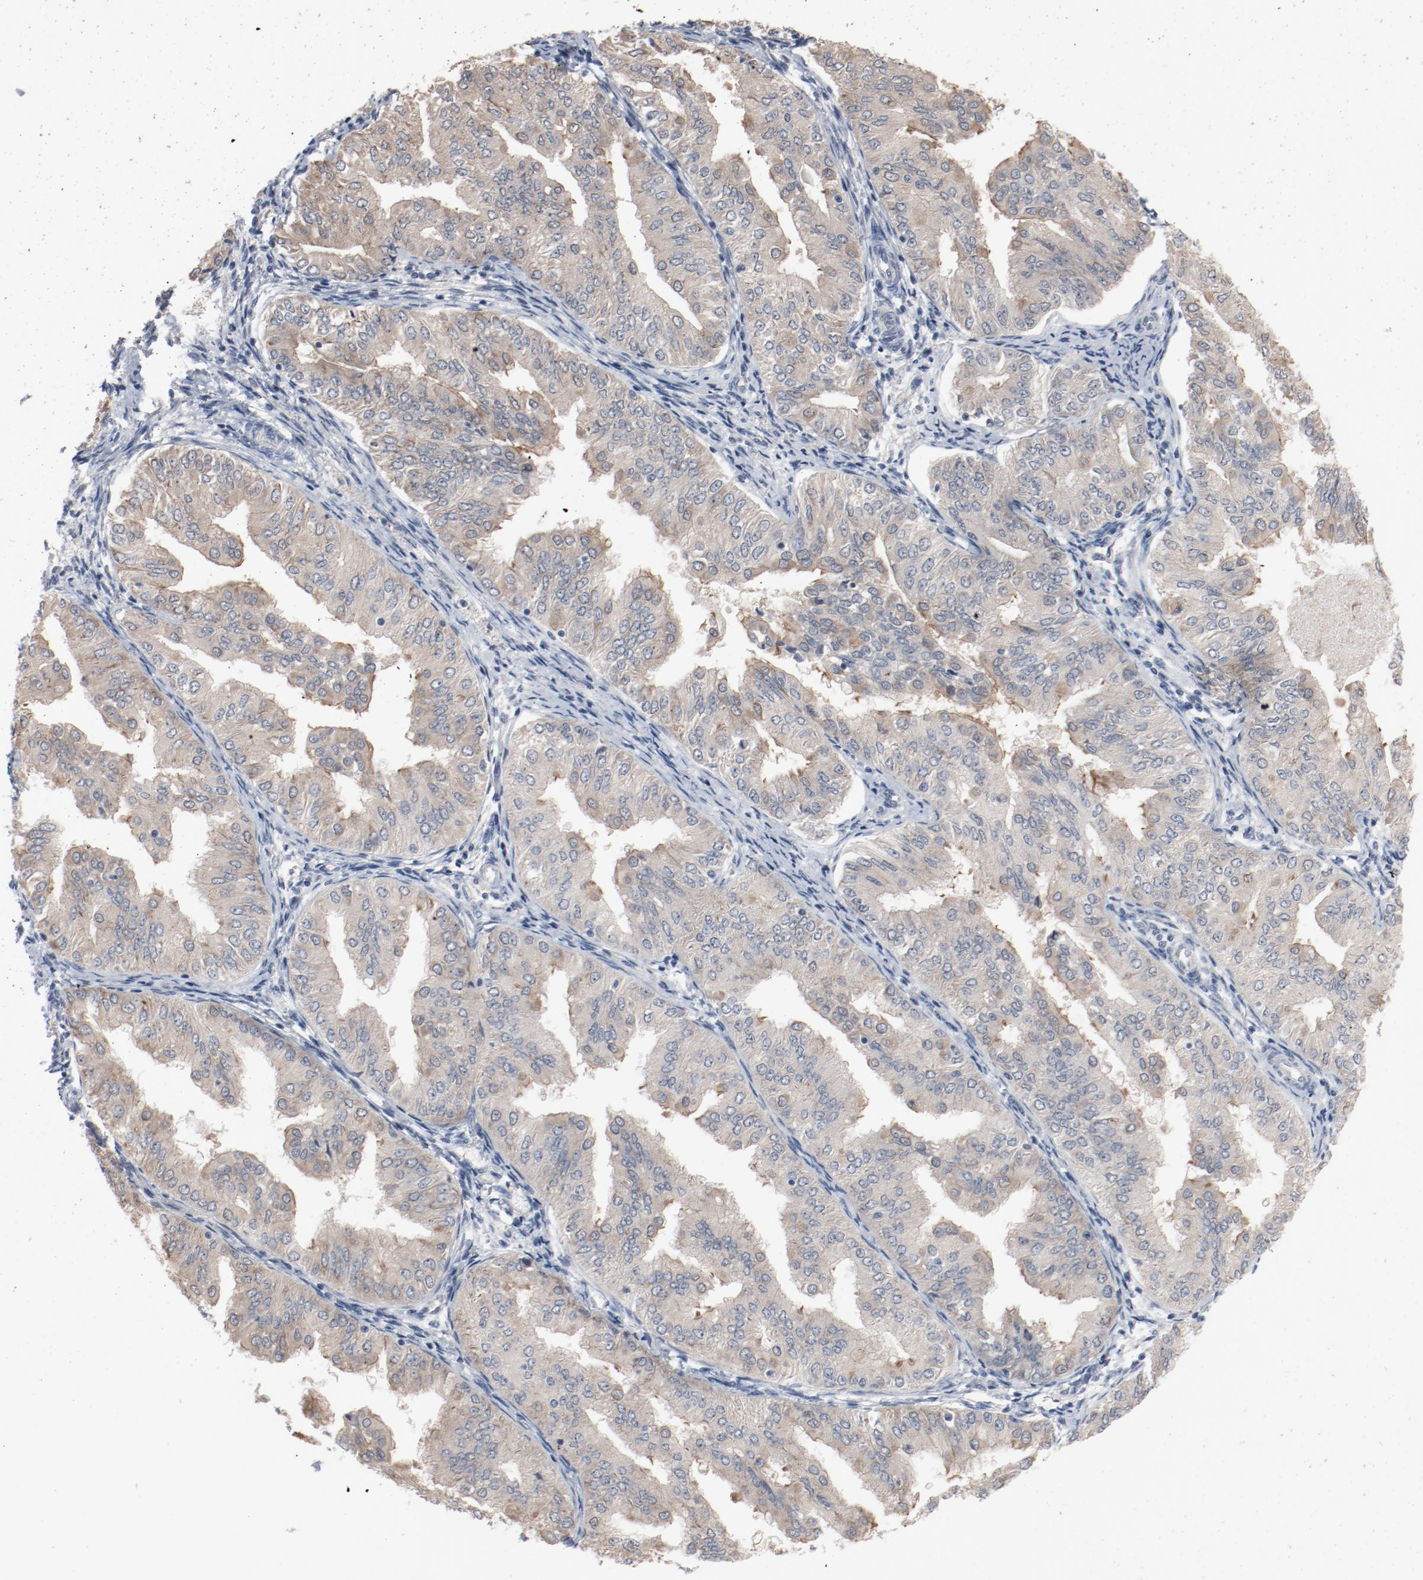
{"staining": {"intensity": "weak", "quantity": ">75%", "location": "cytoplasmic/membranous"}, "tissue": "endometrial cancer", "cell_type": "Tumor cells", "image_type": "cancer", "snomed": [{"axis": "morphology", "description": "Adenocarcinoma, NOS"}, {"axis": "topography", "description": "Endometrium"}], "caption": "Immunohistochemical staining of human endometrial cancer displays weak cytoplasmic/membranous protein expression in about >75% of tumor cells. Immunohistochemistry (ihc) stains the protein of interest in brown and the nuclei are stained blue.", "gene": "DNAL4", "patient": {"sex": "female", "age": 53}}